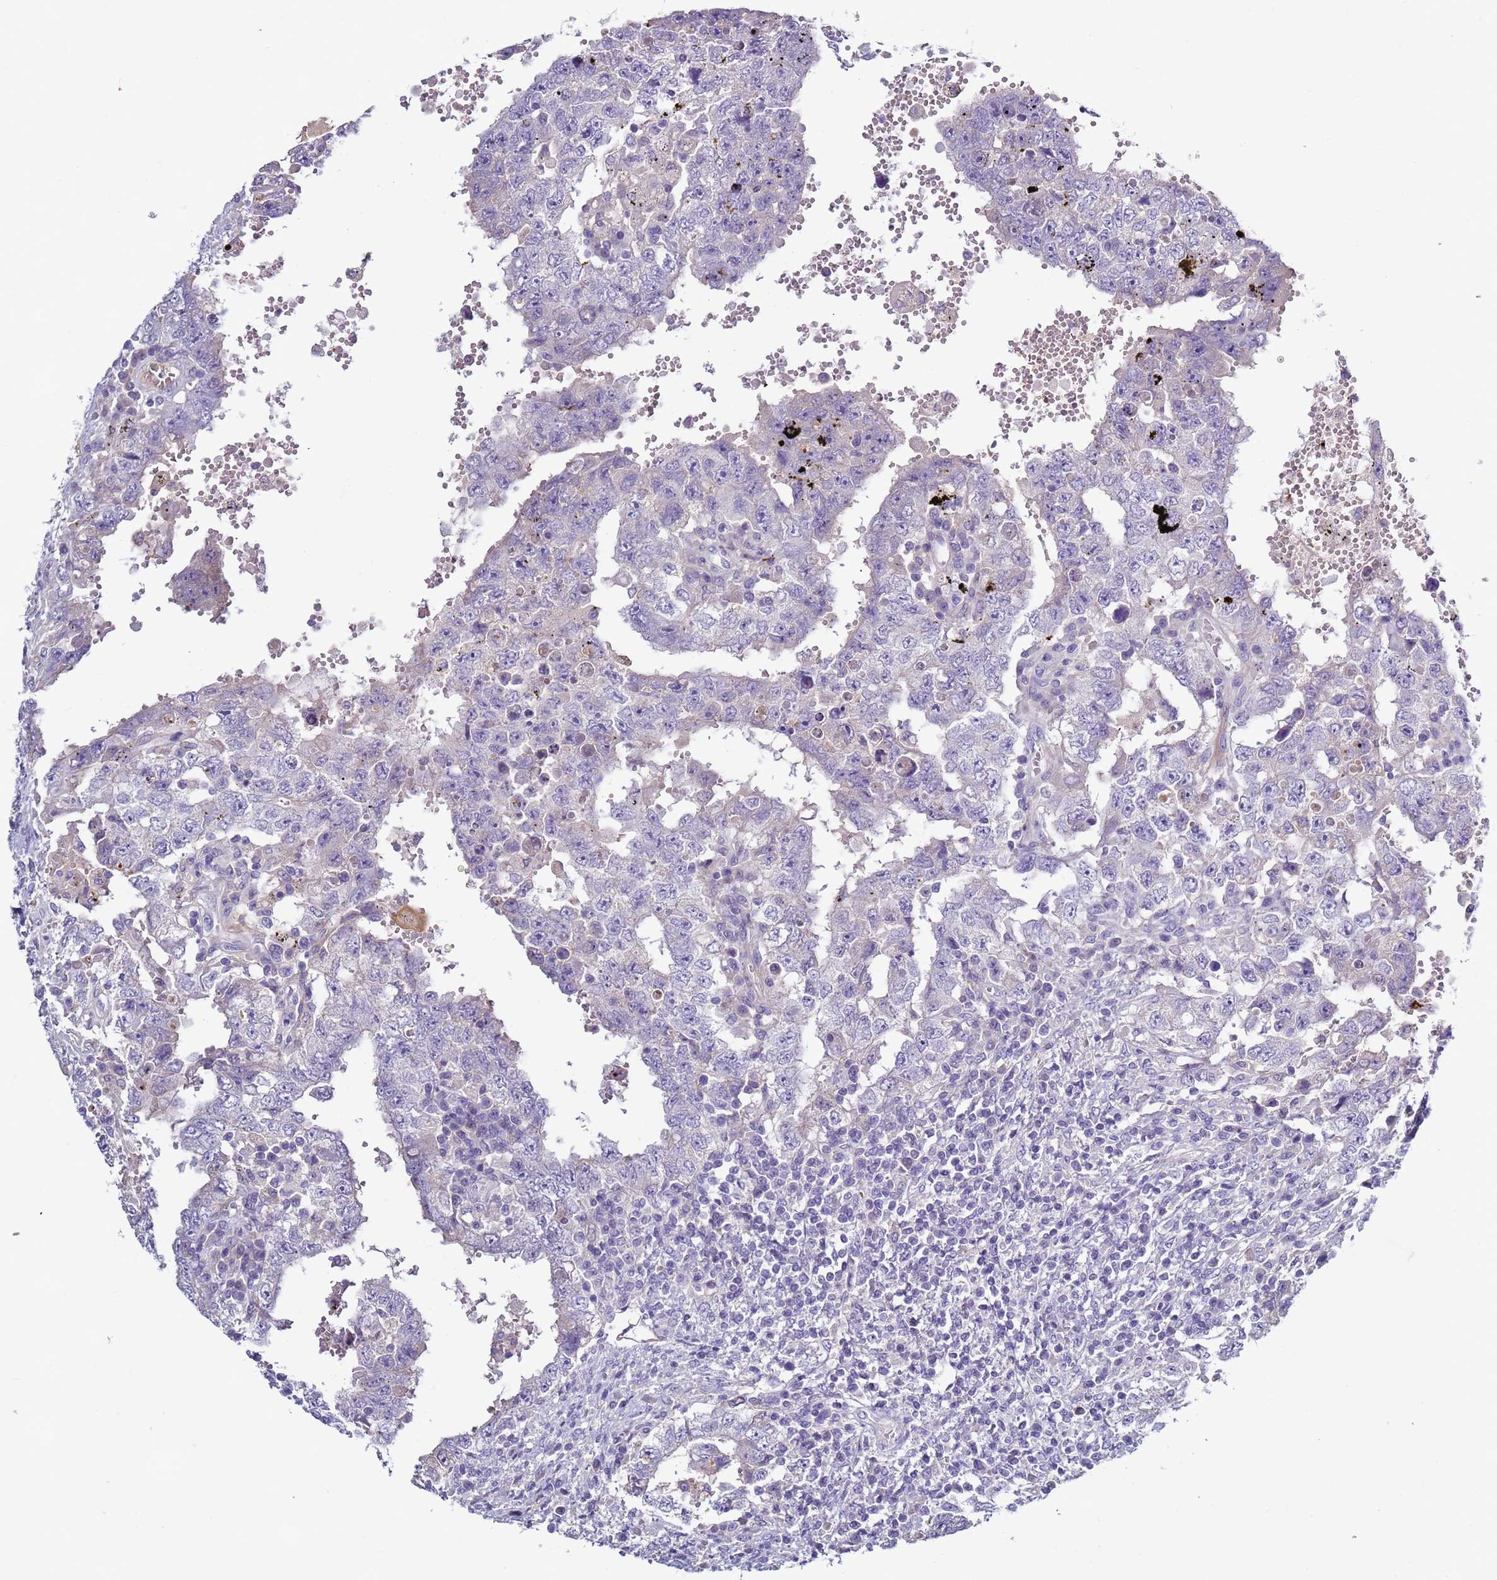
{"staining": {"intensity": "negative", "quantity": "none", "location": "none"}, "tissue": "testis cancer", "cell_type": "Tumor cells", "image_type": "cancer", "snomed": [{"axis": "morphology", "description": "Carcinoma, Embryonal, NOS"}, {"axis": "topography", "description": "Testis"}], "caption": "A high-resolution histopathology image shows immunohistochemistry (IHC) staining of embryonal carcinoma (testis), which demonstrates no significant expression in tumor cells.", "gene": "TRIM51", "patient": {"sex": "male", "age": 26}}